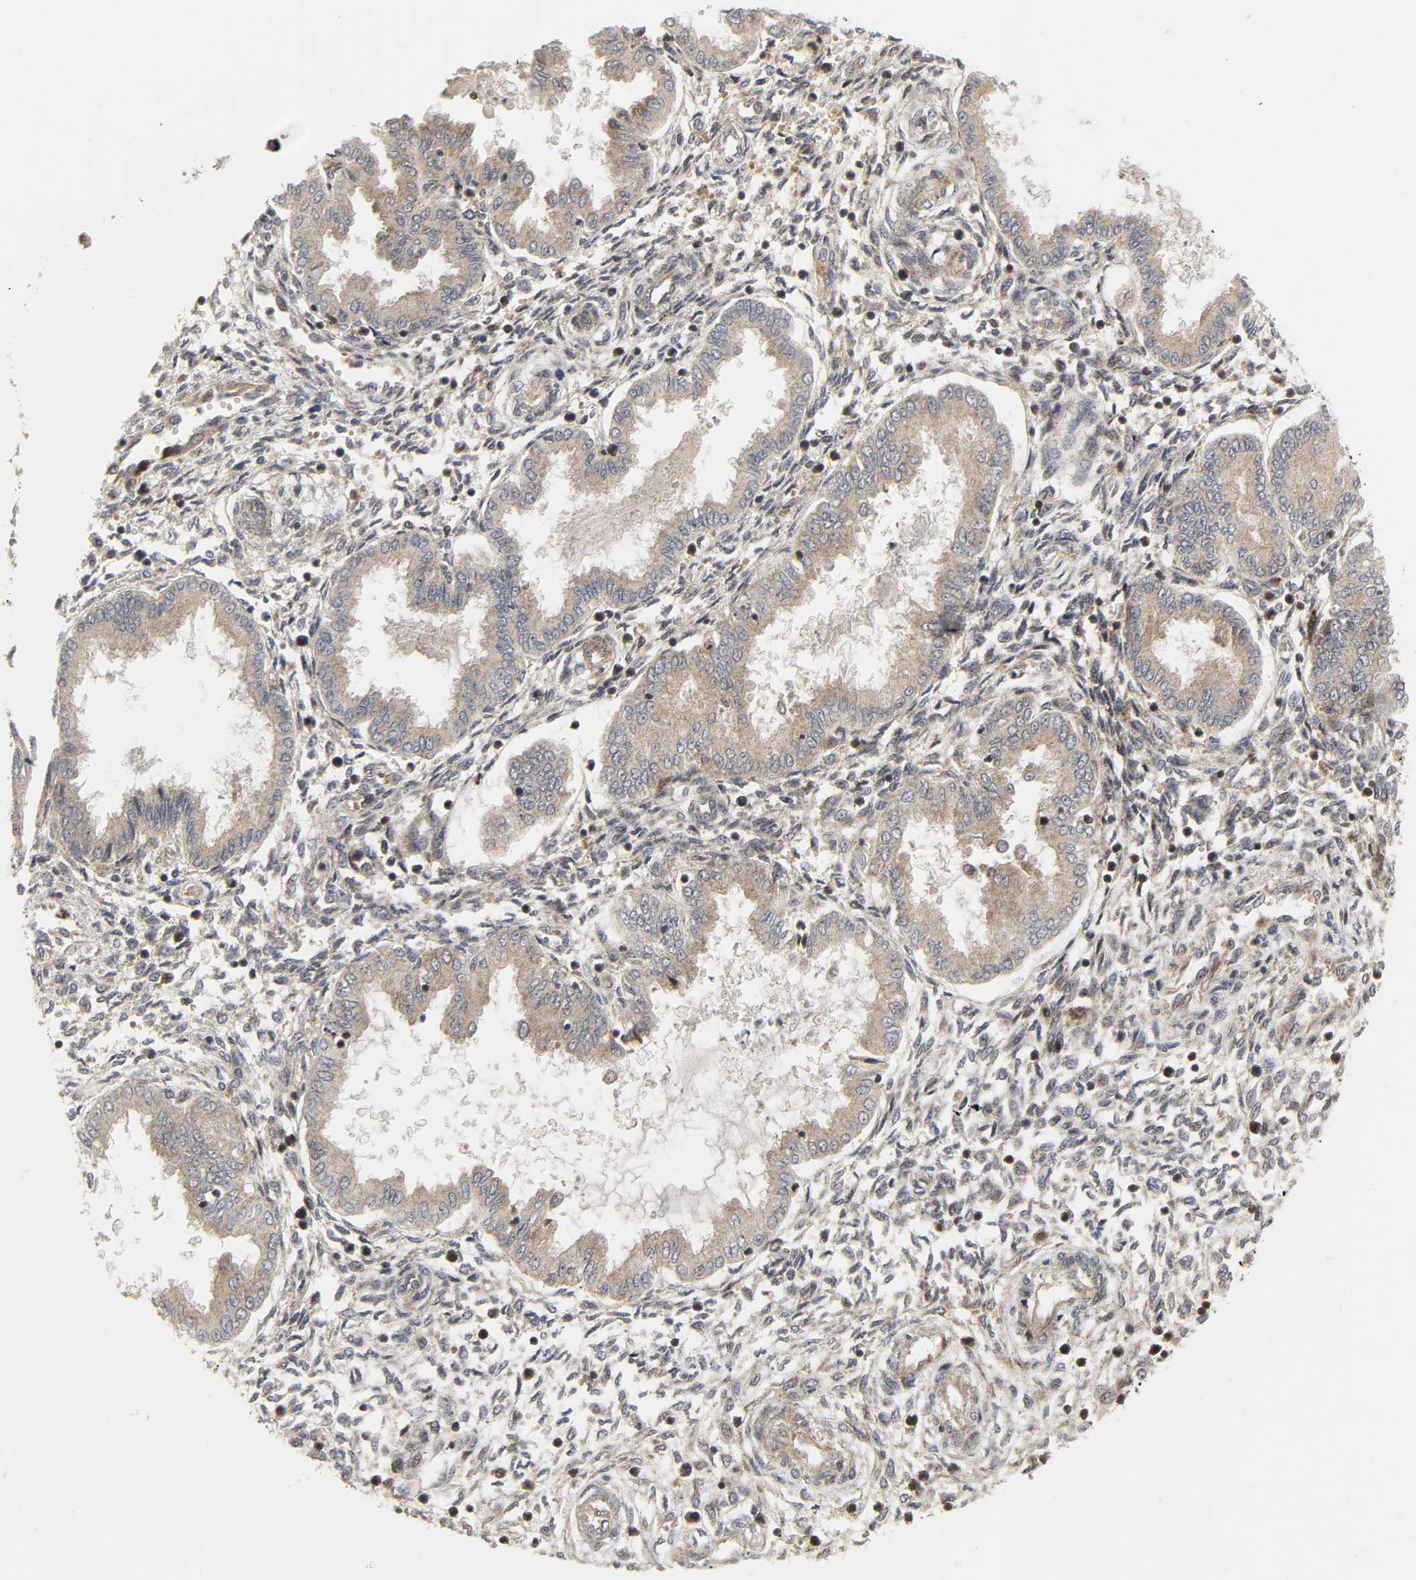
{"staining": {"intensity": "moderate", "quantity": ">75%", "location": "cytoplasmic/membranous"}, "tissue": "endometrium", "cell_type": "Cells in endometrial stroma", "image_type": "normal", "snomed": [{"axis": "morphology", "description": "Normal tissue, NOS"}, {"axis": "topography", "description": "Endometrium"}], "caption": "Protein positivity by immunohistochemistry (IHC) reveals moderate cytoplasmic/membranous expression in approximately >75% of cells in endometrial stroma in benign endometrium.", "gene": "CHUK", "patient": {"sex": "female", "age": 33}}